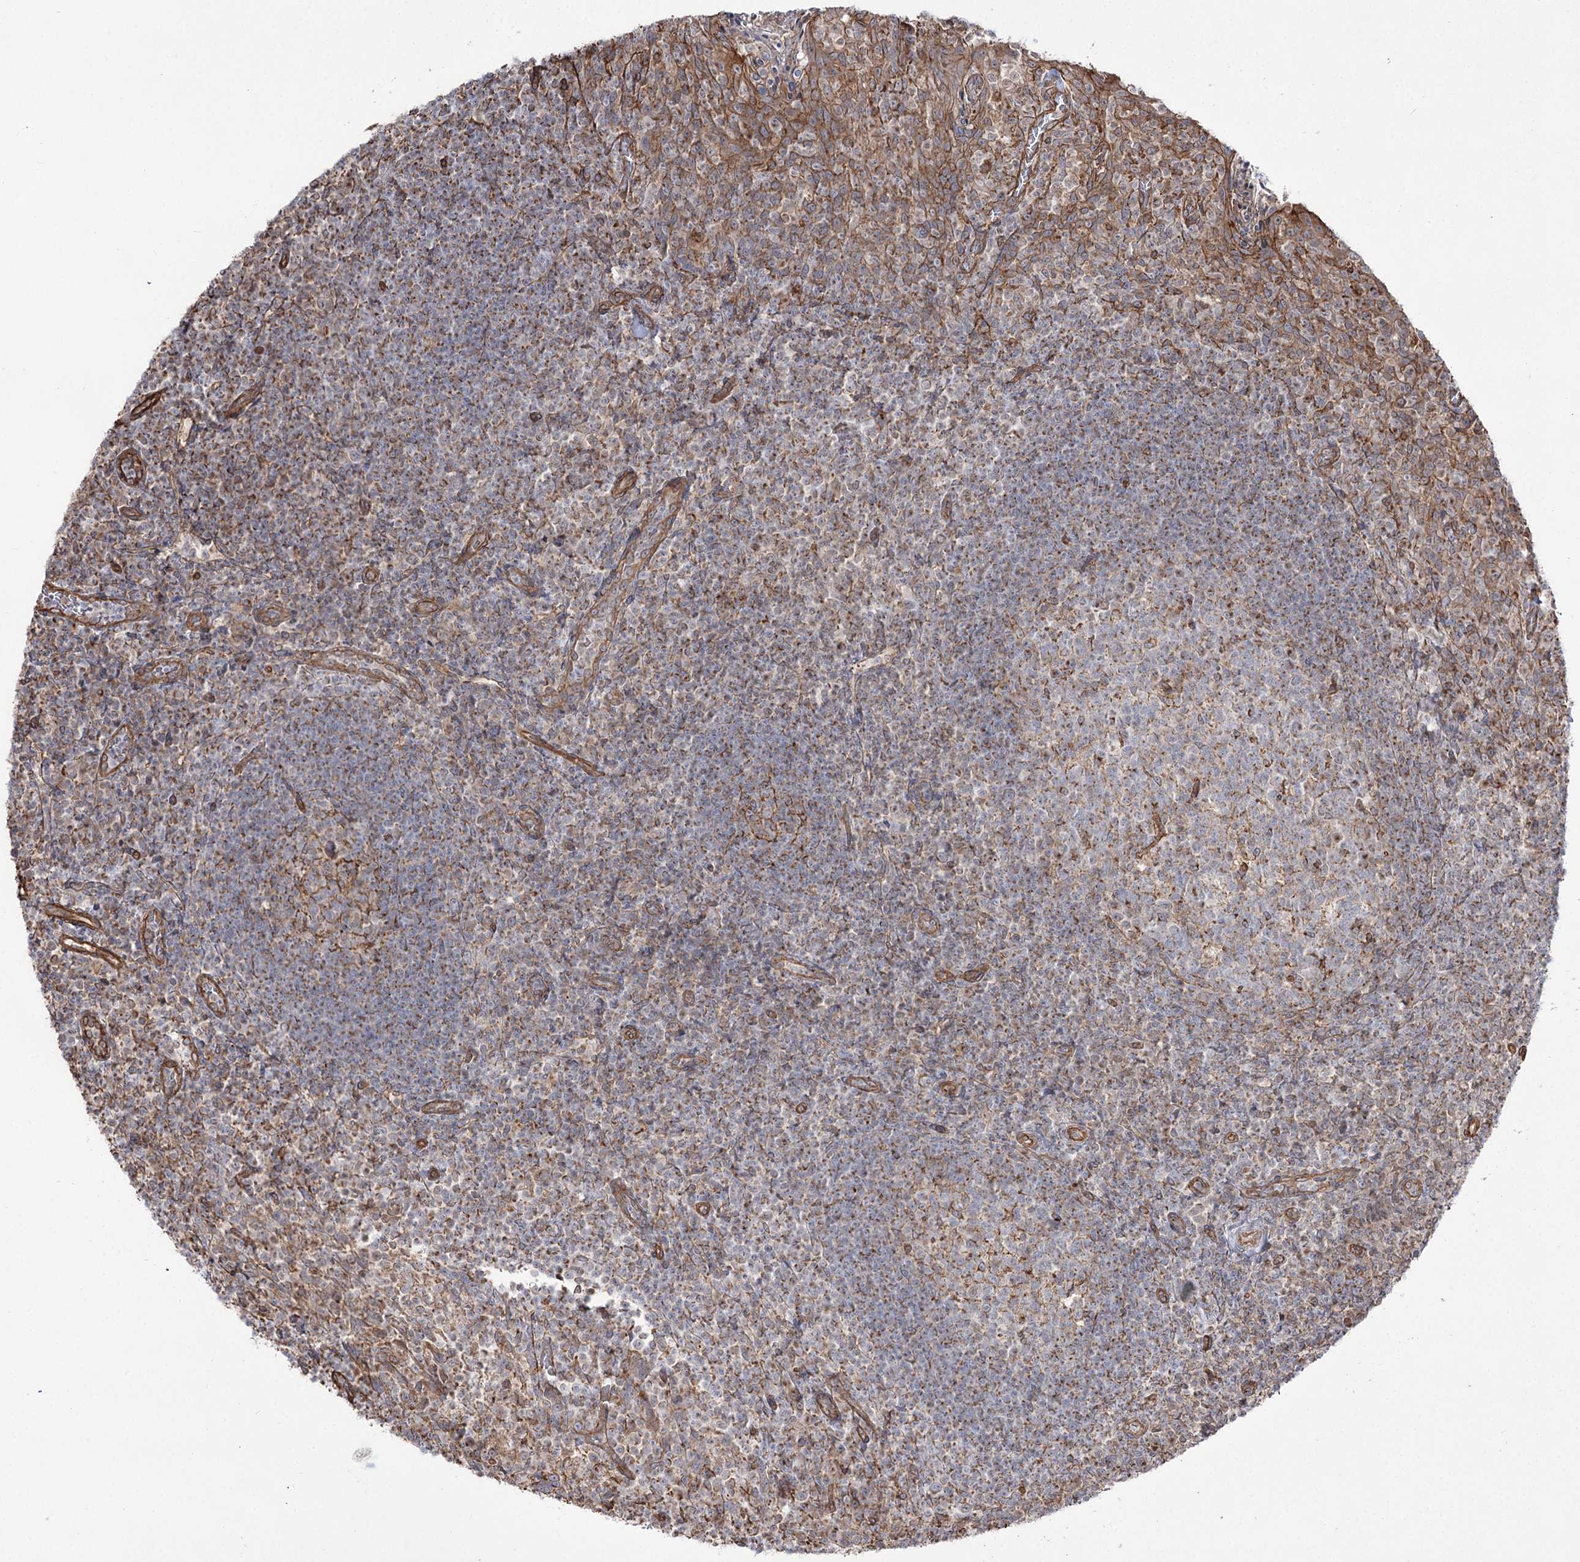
{"staining": {"intensity": "weak", "quantity": "<25%", "location": "cytoplasmic/membranous"}, "tissue": "tonsil", "cell_type": "Germinal center cells", "image_type": "normal", "snomed": [{"axis": "morphology", "description": "Normal tissue, NOS"}, {"axis": "topography", "description": "Tonsil"}], "caption": "The histopathology image reveals no staining of germinal center cells in benign tonsil. (DAB (3,3'-diaminobenzidine) IHC, high magnification).", "gene": "SH3BP5L", "patient": {"sex": "female", "age": 10}}